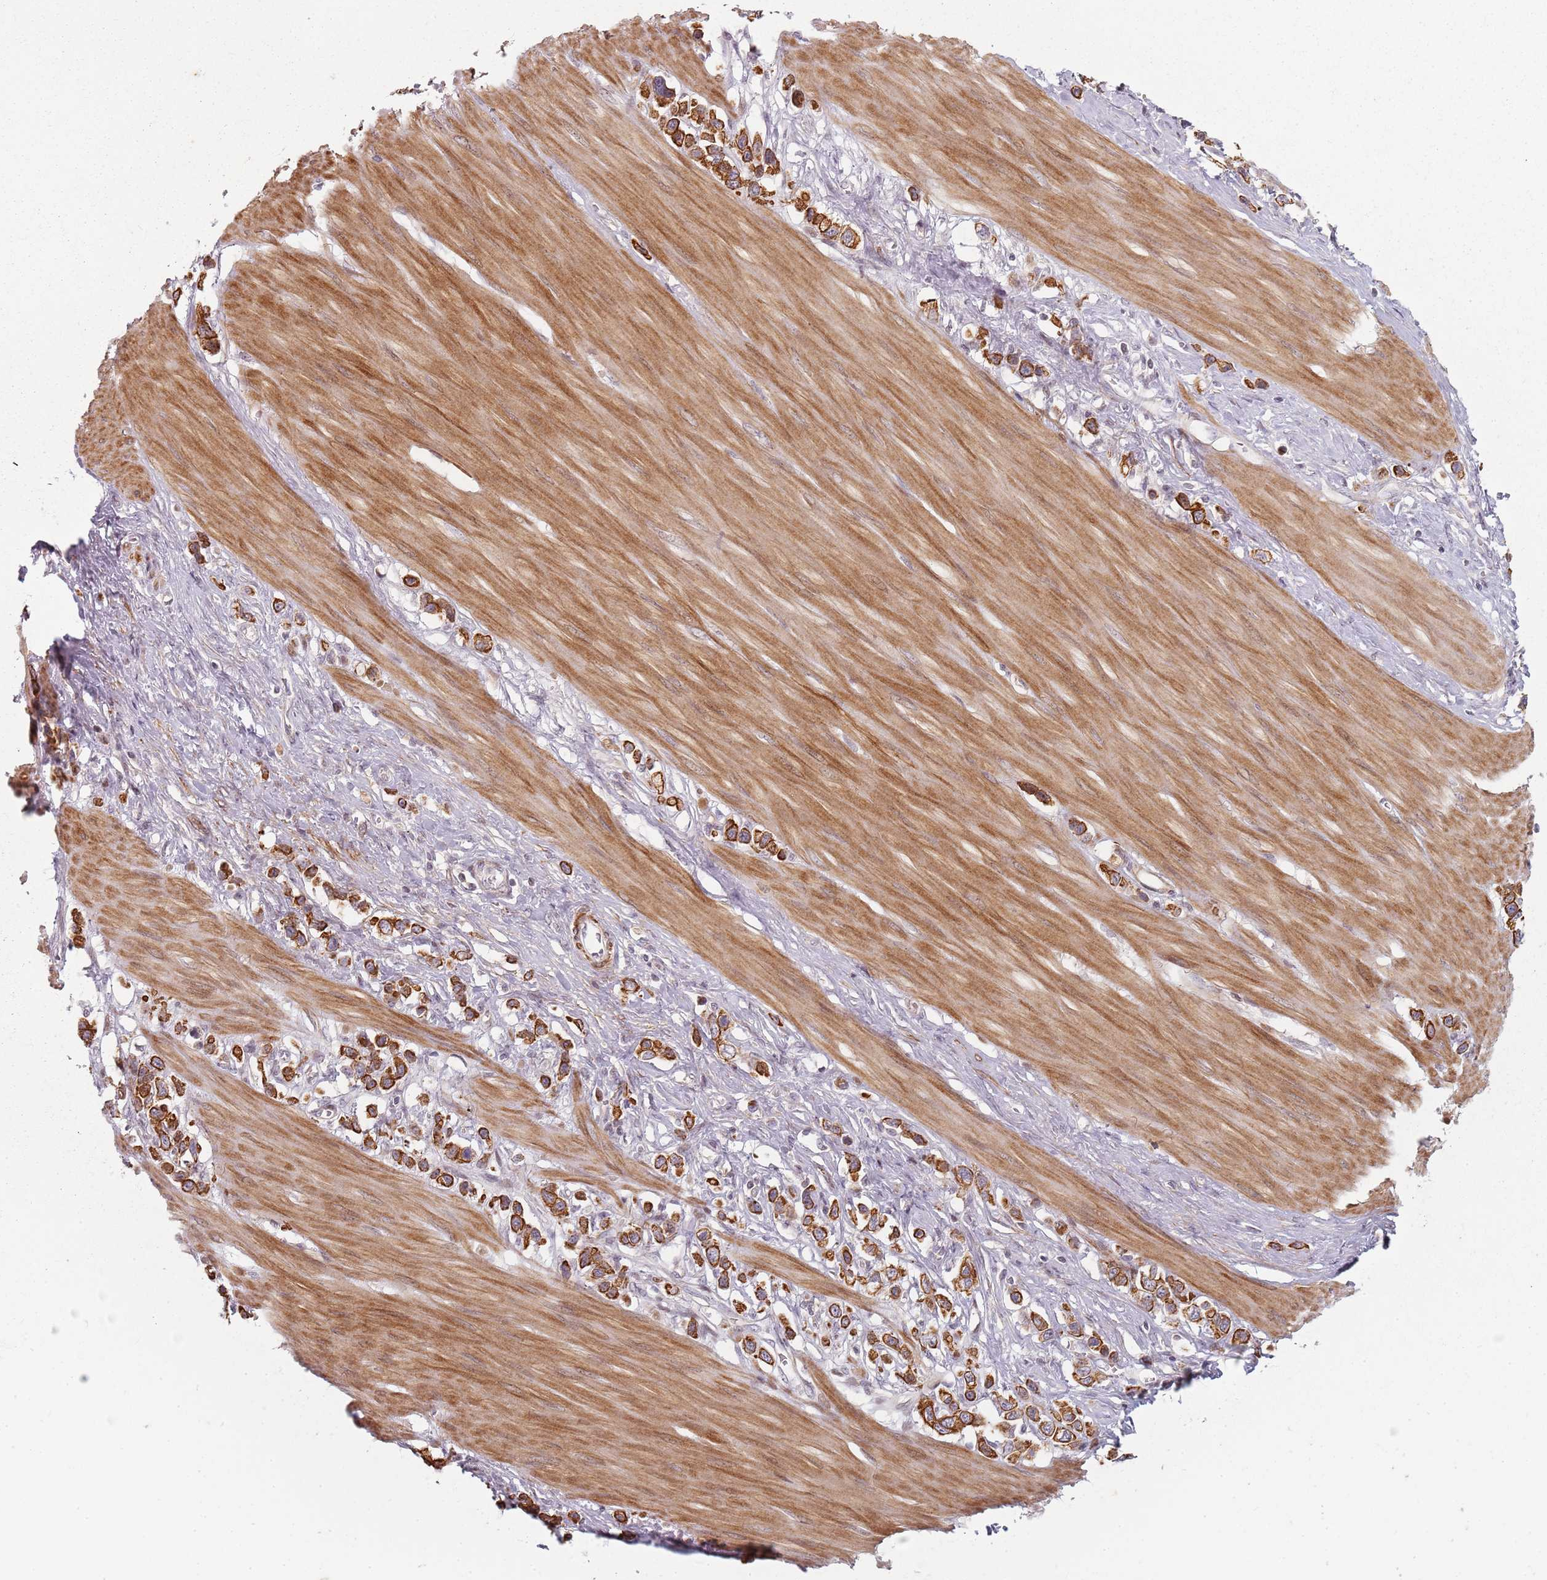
{"staining": {"intensity": "strong", "quantity": ">75%", "location": "cytoplasmic/membranous"}, "tissue": "stomach cancer", "cell_type": "Tumor cells", "image_type": "cancer", "snomed": [{"axis": "morphology", "description": "Adenocarcinoma, NOS"}, {"axis": "topography", "description": "Stomach"}], "caption": "IHC staining of adenocarcinoma (stomach), which exhibits high levels of strong cytoplasmic/membranous expression in about >75% of tumor cells indicating strong cytoplasmic/membranous protein staining. The staining was performed using DAB (3,3'-diaminobenzidine) (brown) for protein detection and nuclei were counterstained in hematoxylin (blue).", "gene": "RPS6KA2", "patient": {"sex": "female", "age": 65}}